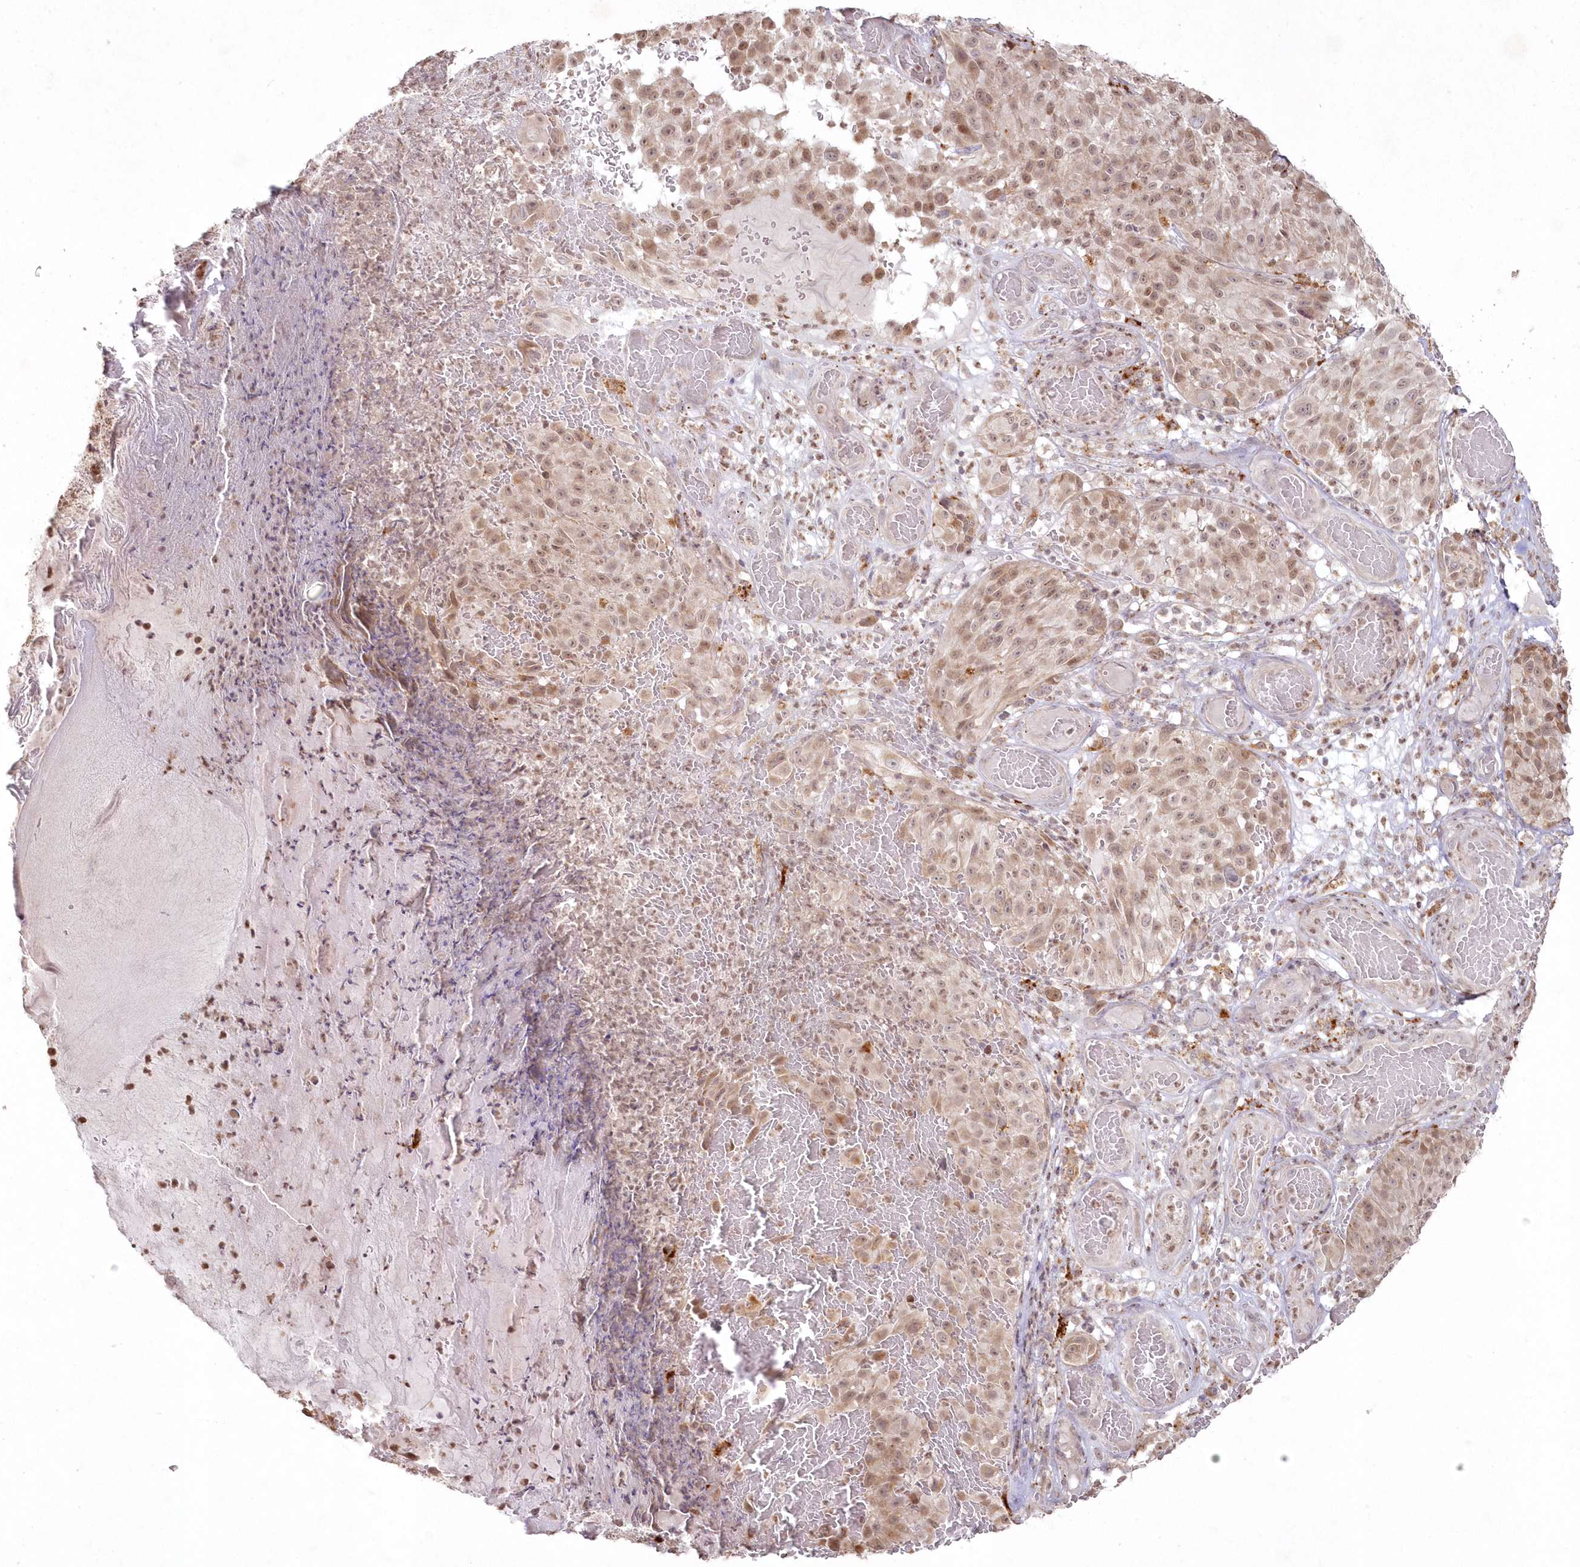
{"staining": {"intensity": "moderate", "quantity": ">75%", "location": "nuclear"}, "tissue": "melanoma", "cell_type": "Tumor cells", "image_type": "cancer", "snomed": [{"axis": "morphology", "description": "Malignant melanoma, NOS"}, {"axis": "topography", "description": "Skin"}], "caption": "Immunohistochemical staining of human malignant melanoma displays moderate nuclear protein positivity in about >75% of tumor cells.", "gene": "ARSB", "patient": {"sex": "male", "age": 83}}